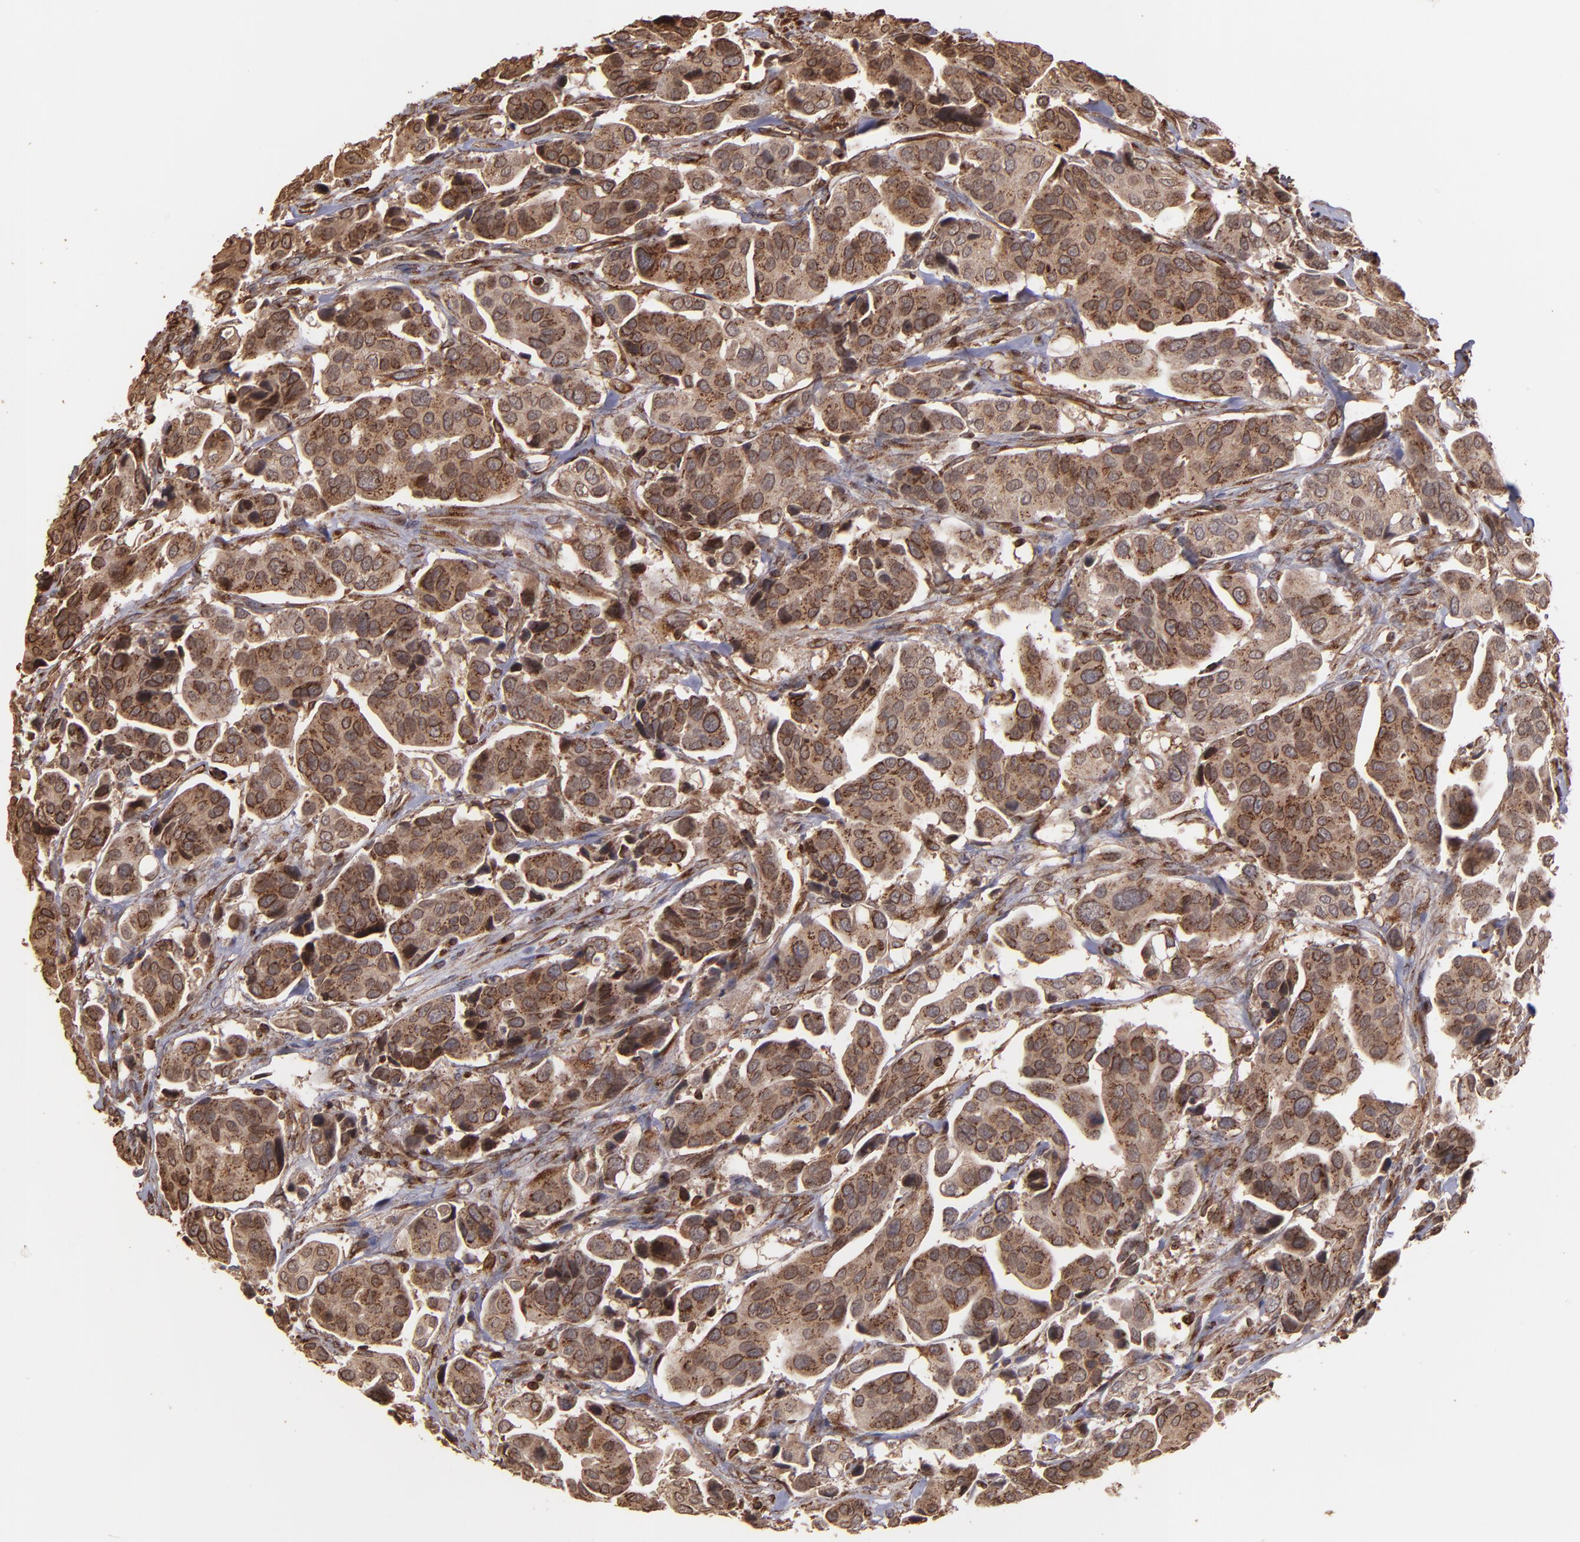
{"staining": {"intensity": "strong", "quantity": ">75%", "location": "cytoplasmic/membranous"}, "tissue": "urothelial cancer", "cell_type": "Tumor cells", "image_type": "cancer", "snomed": [{"axis": "morphology", "description": "Adenocarcinoma, NOS"}, {"axis": "topography", "description": "Urinary bladder"}], "caption": "IHC photomicrograph of neoplastic tissue: urothelial cancer stained using immunohistochemistry (IHC) shows high levels of strong protein expression localized specifically in the cytoplasmic/membranous of tumor cells, appearing as a cytoplasmic/membranous brown color.", "gene": "TRIP11", "patient": {"sex": "male", "age": 61}}